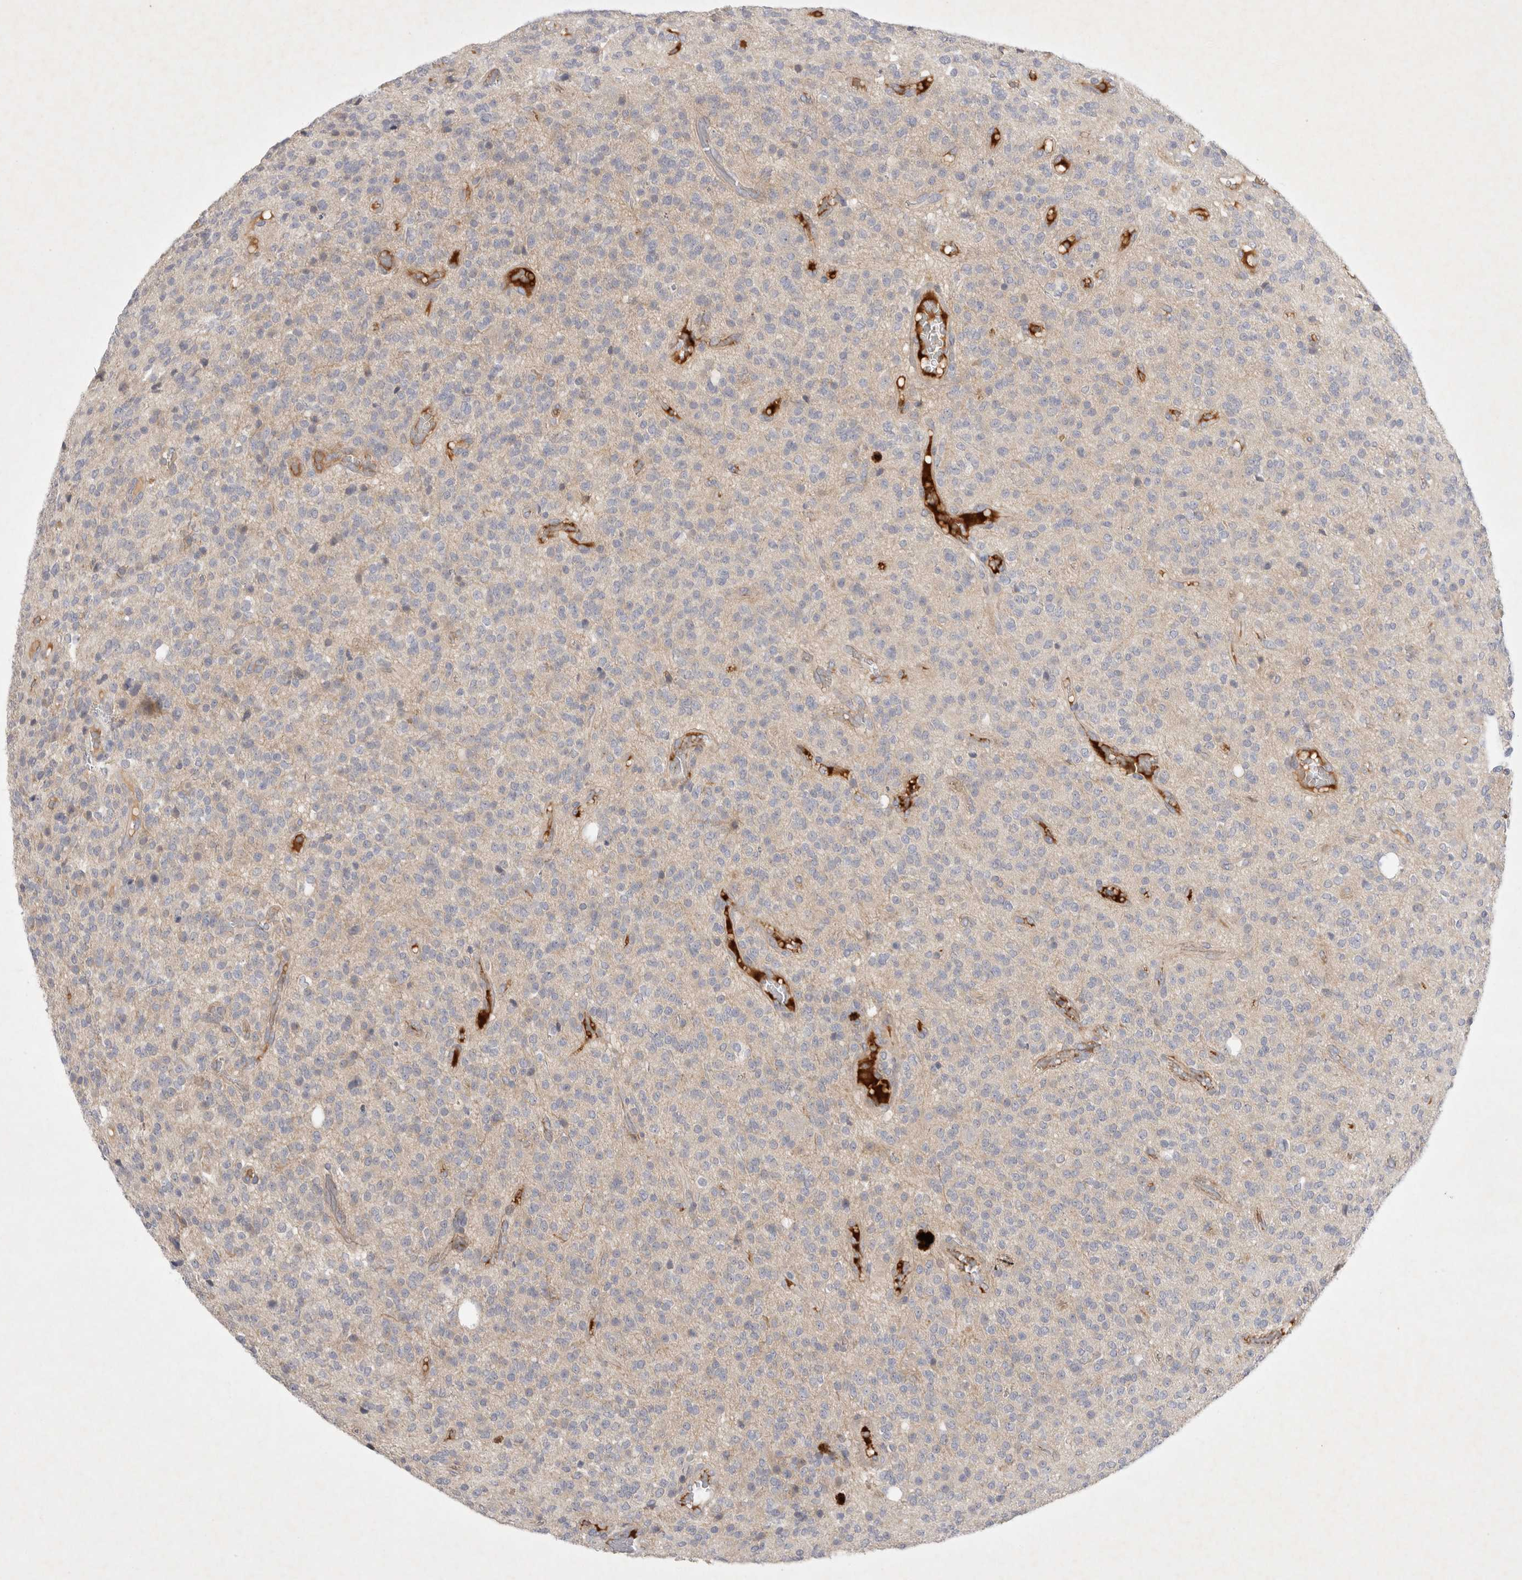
{"staining": {"intensity": "negative", "quantity": "none", "location": "none"}, "tissue": "glioma", "cell_type": "Tumor cells", "image_type": "cancer", "snomed": [{"axis": "morphology", "description": "Glioma, malignant, High grade"}, {"axis": "topography", "description": "Brain"}], "caption": "Tumor cells show no significant staining in malignant glioma (high-grade). (DAB IHC with hematoxylin counter stain).", "gene": "BZW2", "patient": {"sex": "male", "age": 34}}